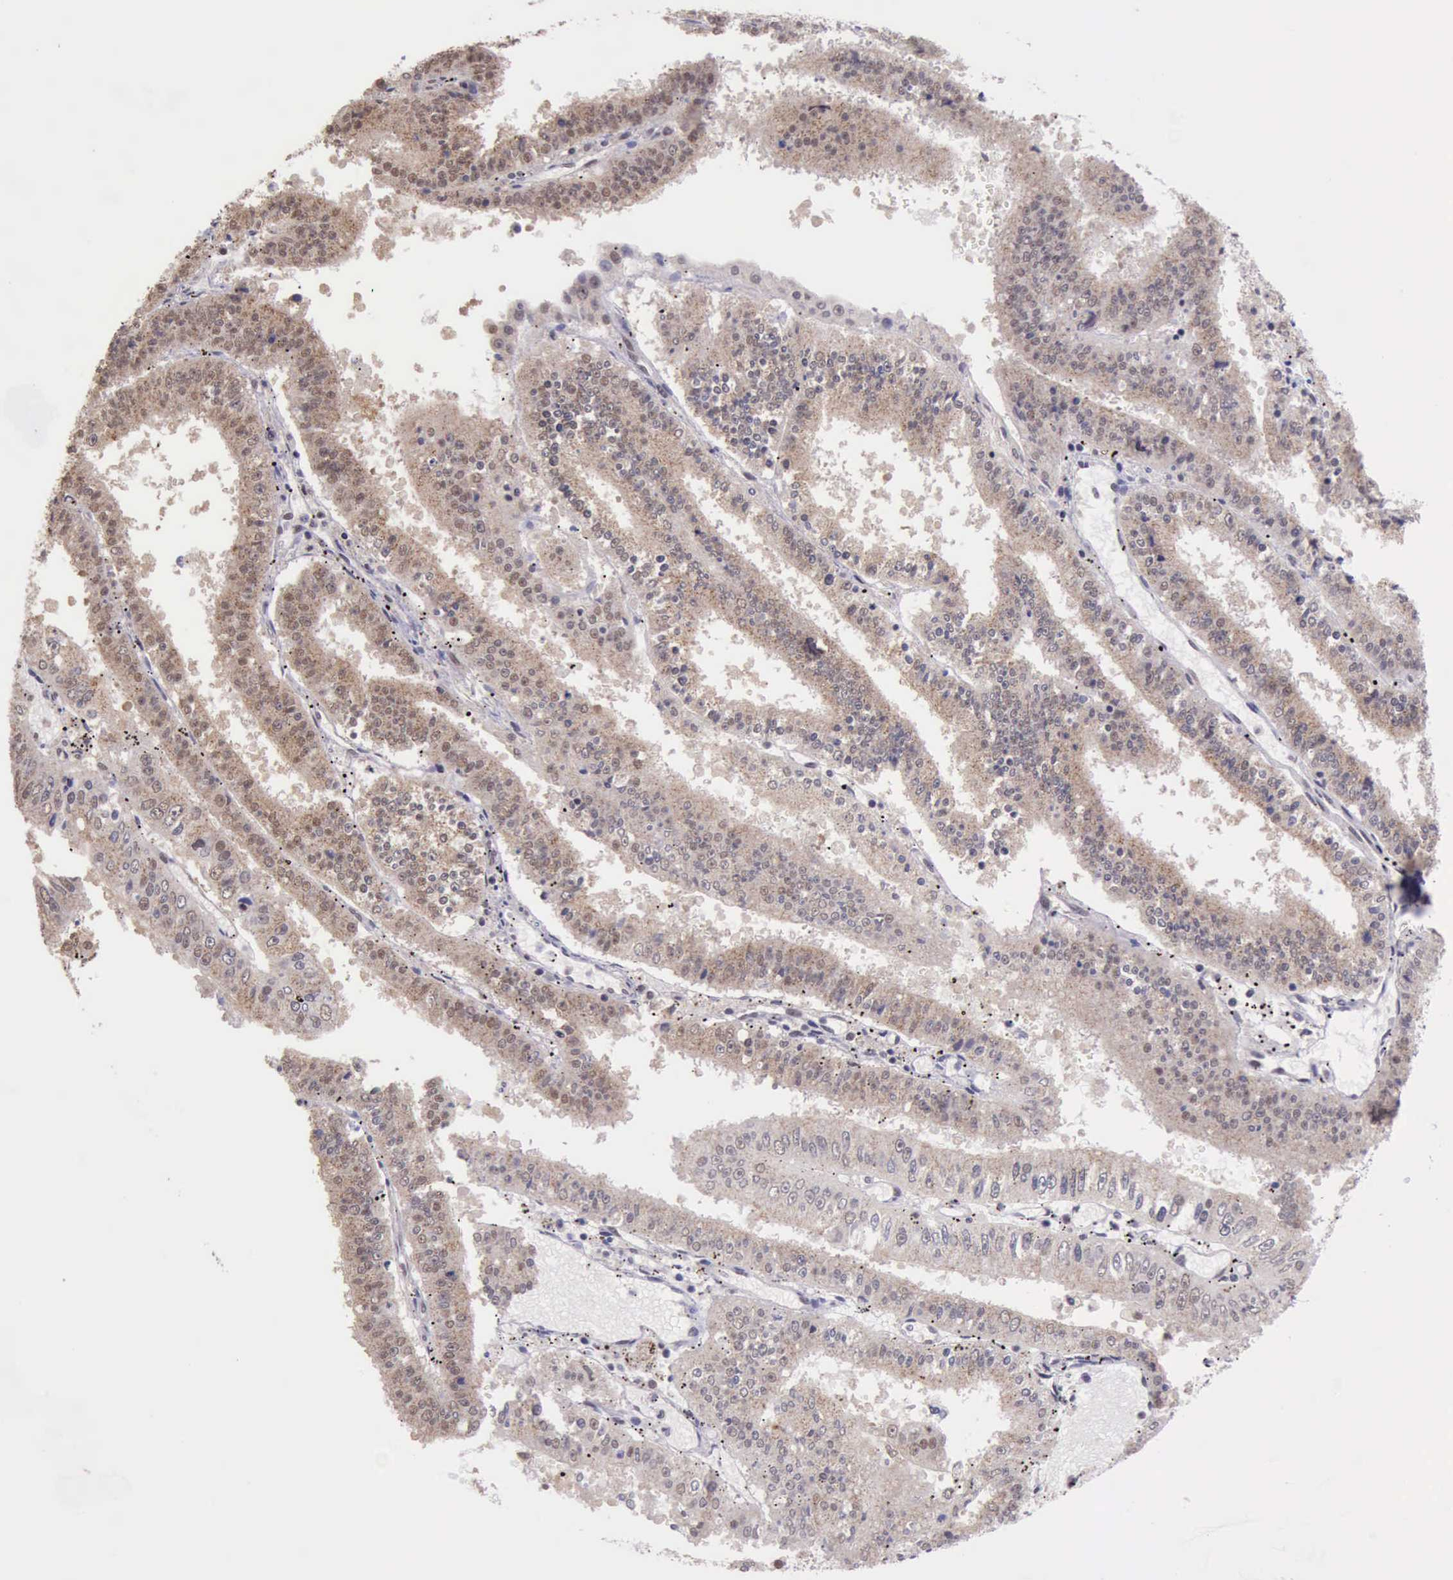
{"staining": {"intensity": "moderate", "quantity": ">75%", "location": "cytoplasmic/membranous,nuclear"}, "tissue": "endometrial cancer", "cell_type": "Tumor cells", "image_type": "cancer", "snomed": [{"axis": "morphology", "description": "Adenocarcinoma, NOS"}, {"axis": "topography", "description": "Endometrium"}], "caption": "Brown immunohistochemical staining in endometrial cancer (adenocarcinoma) shows moderate cytoplasmic/membranous and nuclear positivity in approximately >75% of tumor cells.", "gene": "PRPF39", "patient": {"sex": "female", "age": 66}}